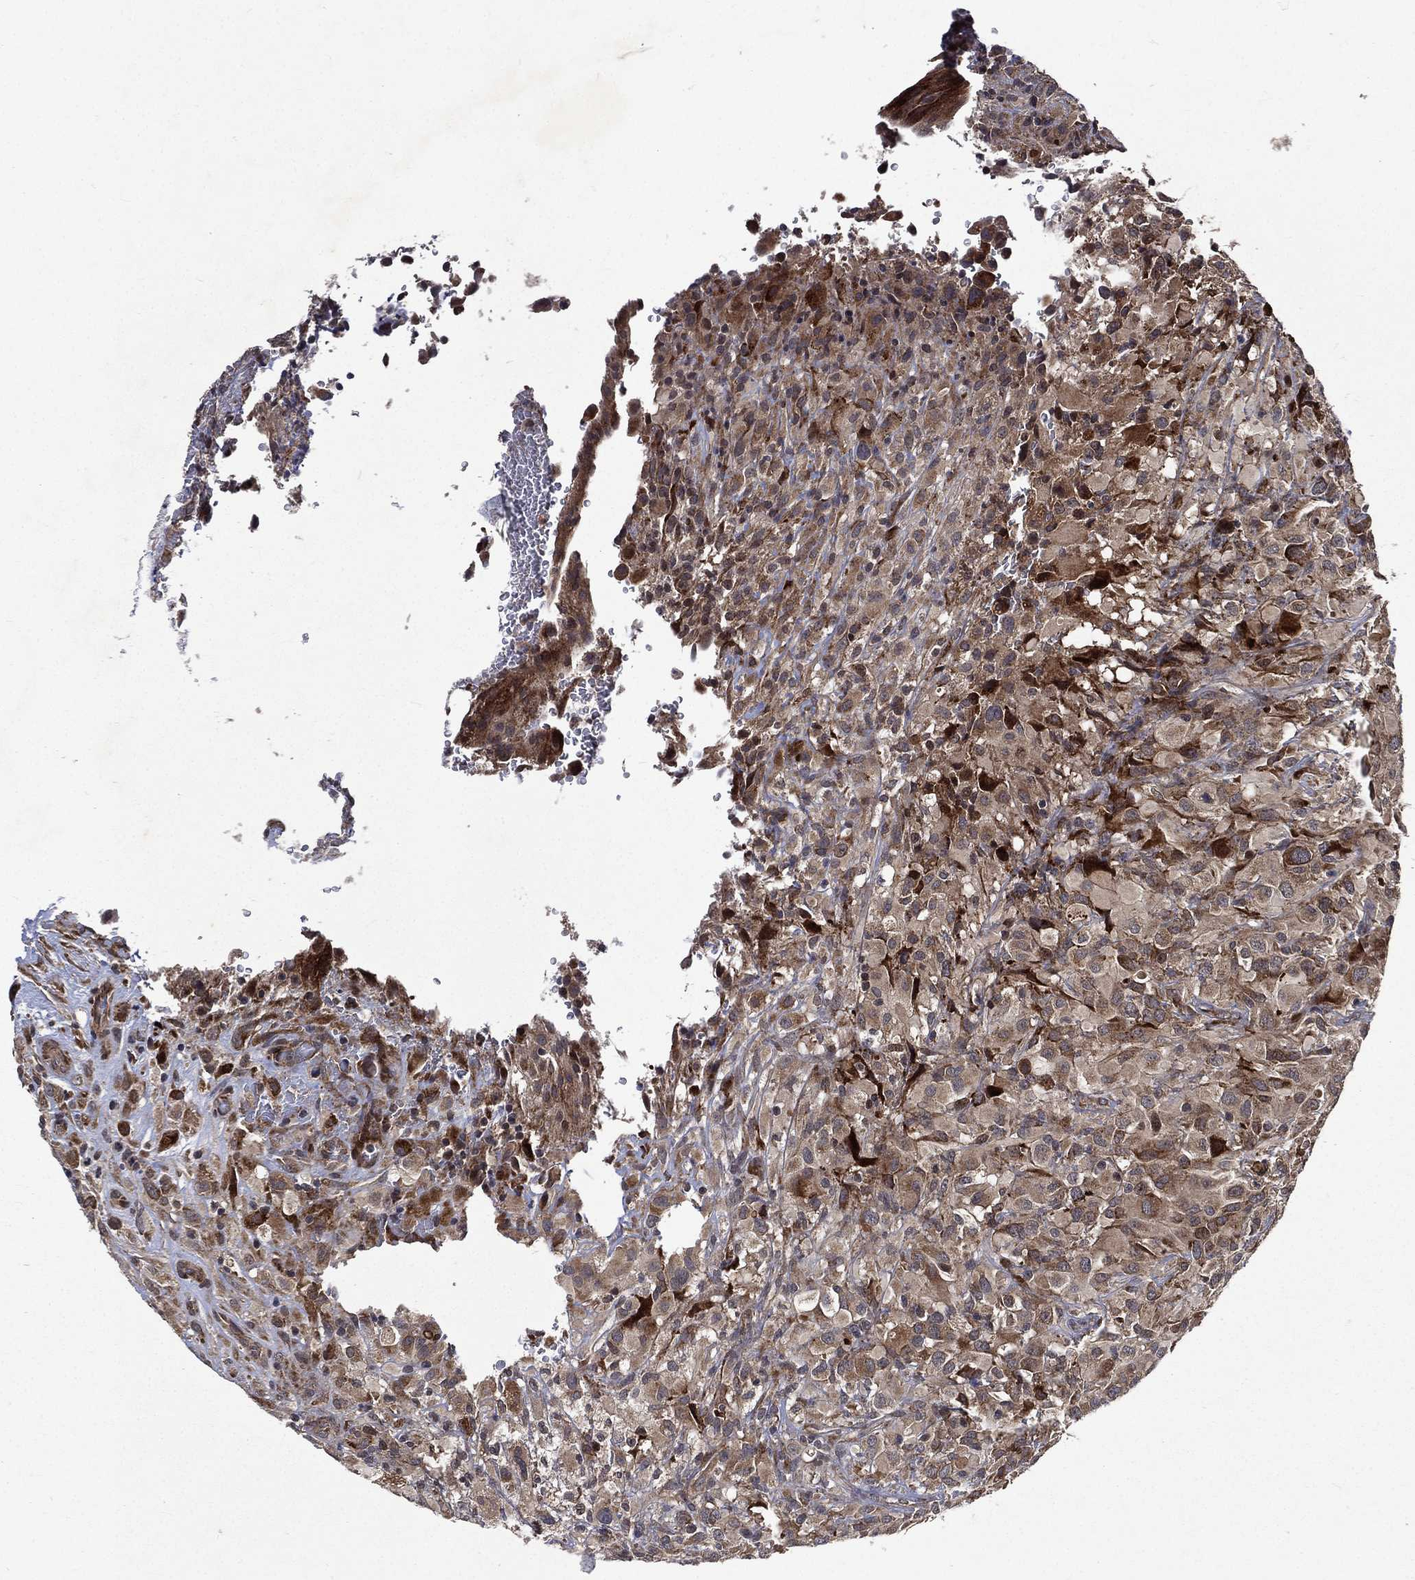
{"staining": {"intensity": "moderate", "quantity": "25%-75%", "location": "cytoplasmic/membranous"}, "tissue": "glioma", "cell_type": "Tumor cells", "image_type": "cancer", "snomed": [{"axis": "morphology", "description": "Glioma, malignant, High grade"}, {"axis": "topography", "description": "Cerebral cortex"}], "caption": "Tumor cells reveal moderate cytoplasmic/membranous expression in approximately 25%-75% of cells in glioma. (IHC, brightfield microscopy, high magnification).", "gene": "RAB11FIP4", "patient": {"sex": "male", "age": 35}}